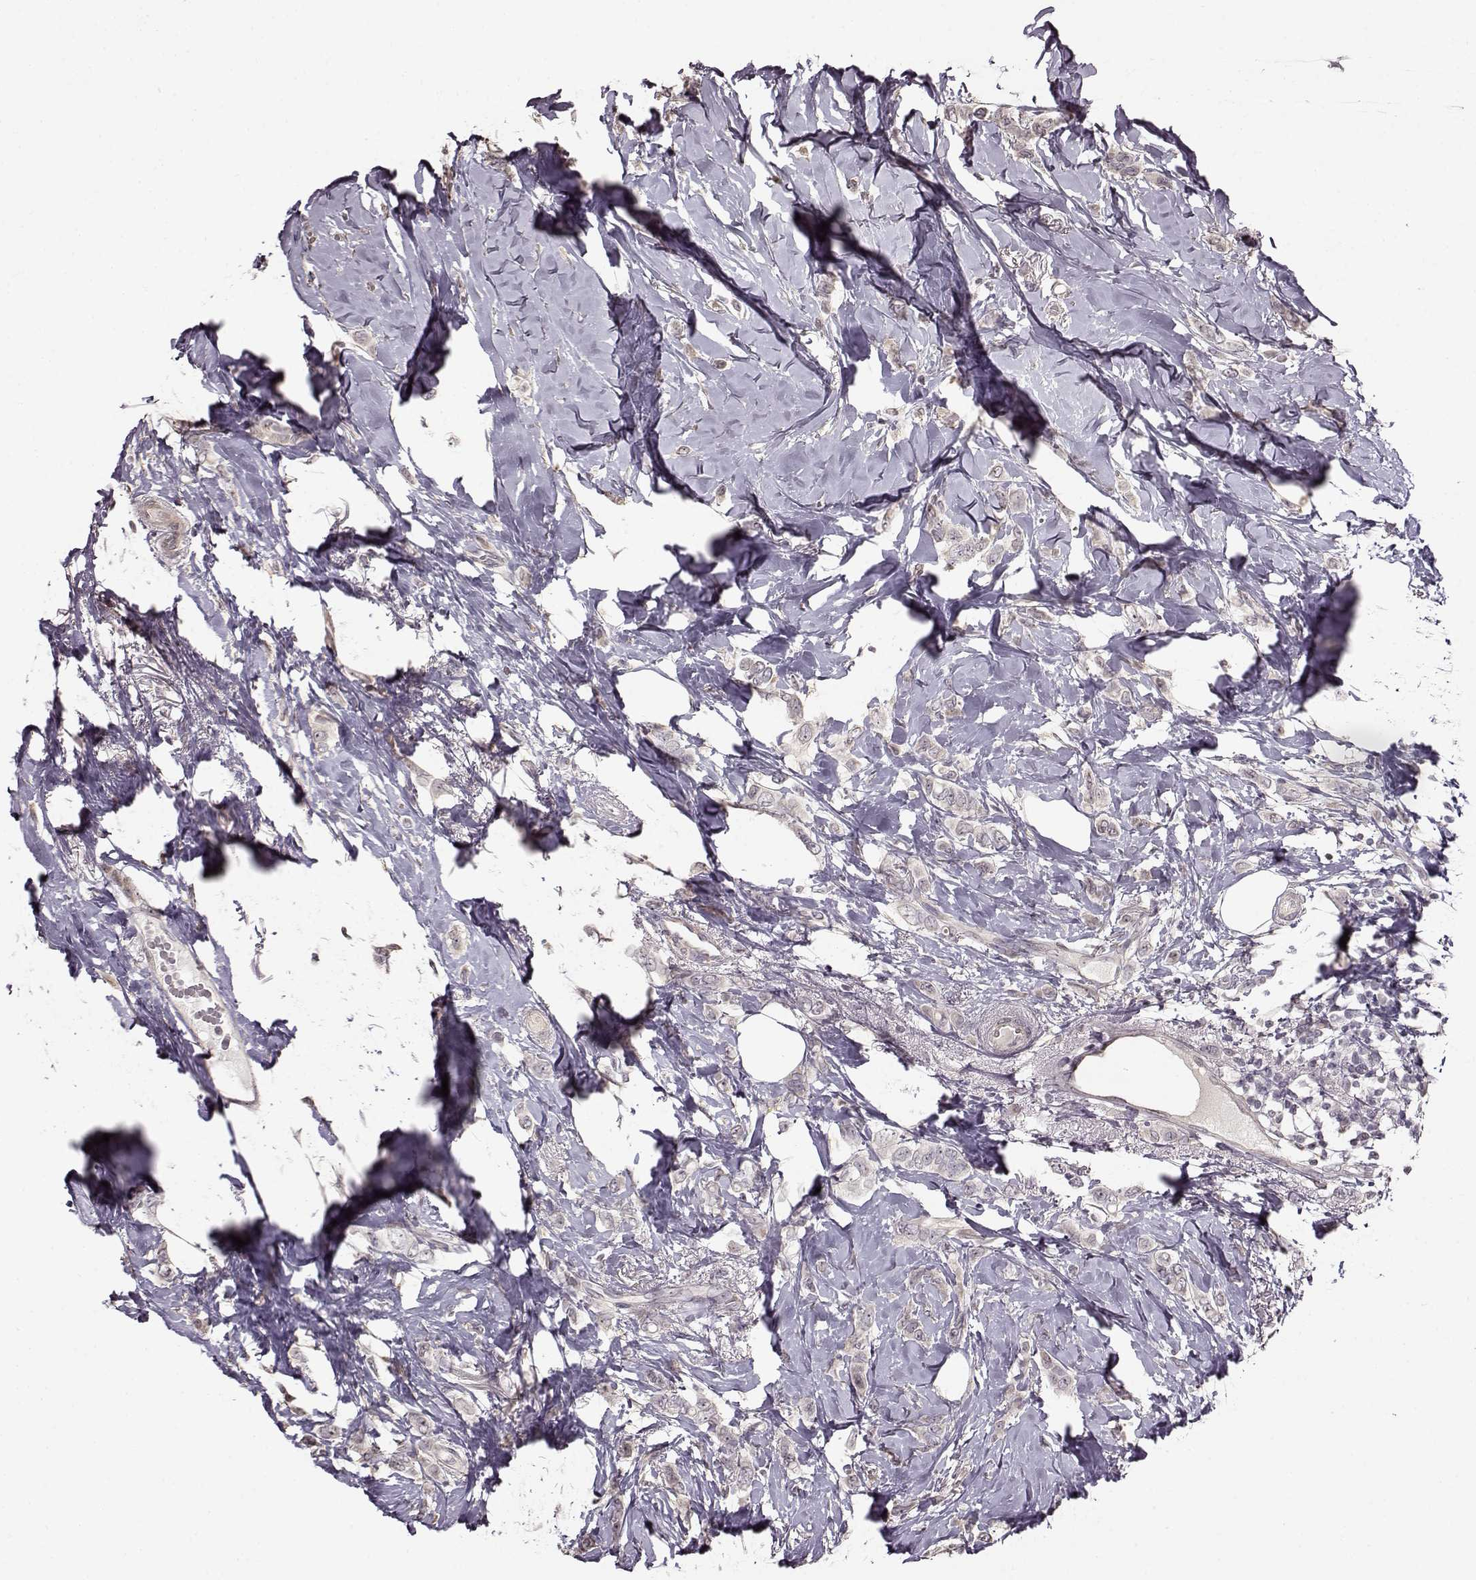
{"staining": {"intensity": "negative", "quantity": "none", "location": "none"}, "tissue": "breast cancer", "cell_type": "Tumor cells", "image_type": "cancer", "snomed": [{"axis": "morphology", "description": "Lobular carcinoma"}, {"axis": "topography", "description": "Breast"}], "caption": "Tumor cells are negative for protein expression in human breast cancer. (DAB (3,3'-diaminobenzidine) immunohistochemistry (IHC) visualized using brightfield microscopy, high magnification).", "gene": "FSHB", "patient": {"sex": "female", "age": 66}}